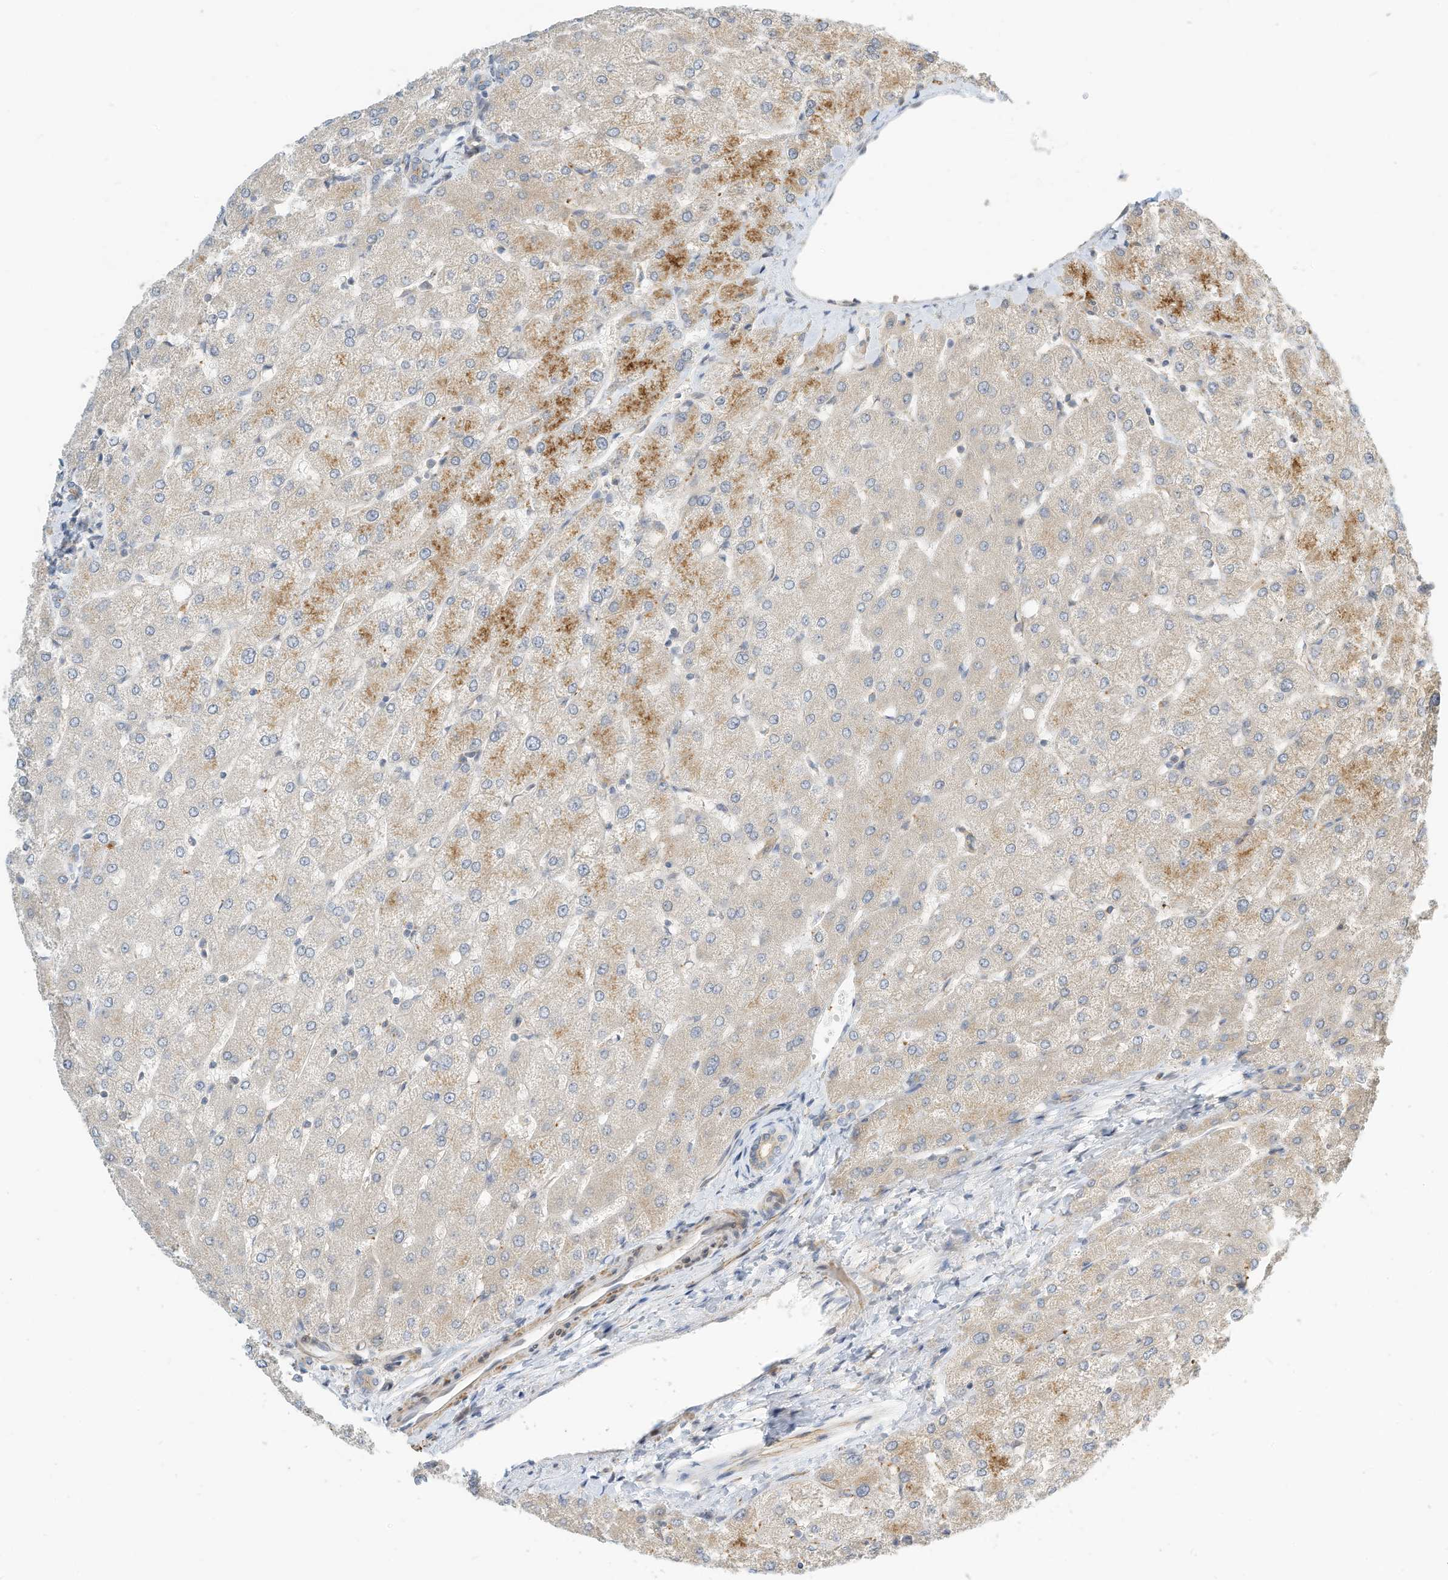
{"staining": {"intensity": "weak", "quantity": "<25%", "location": "cytoplasmic/membranous"}, "tissue": "liver", "cell_type": "Cholangiocytes", "image_type": "normal", "snomed": [{"axis": "morphology", "description": "Normal tissue, NOS"}, {"axis": "topography", "description": "Liver"}], "caption": "Immunohistochemical staining of normal liver reveals no significant expression in cholangiocytes. (Stains: DAB (3,3'-diaminobenzidine) IHC with hematoxylin counter stain, Microscopy: brightfield microscopy at high magnification).", "gene": "OFD1", "patient": {"sex": "female", "age": 54}}